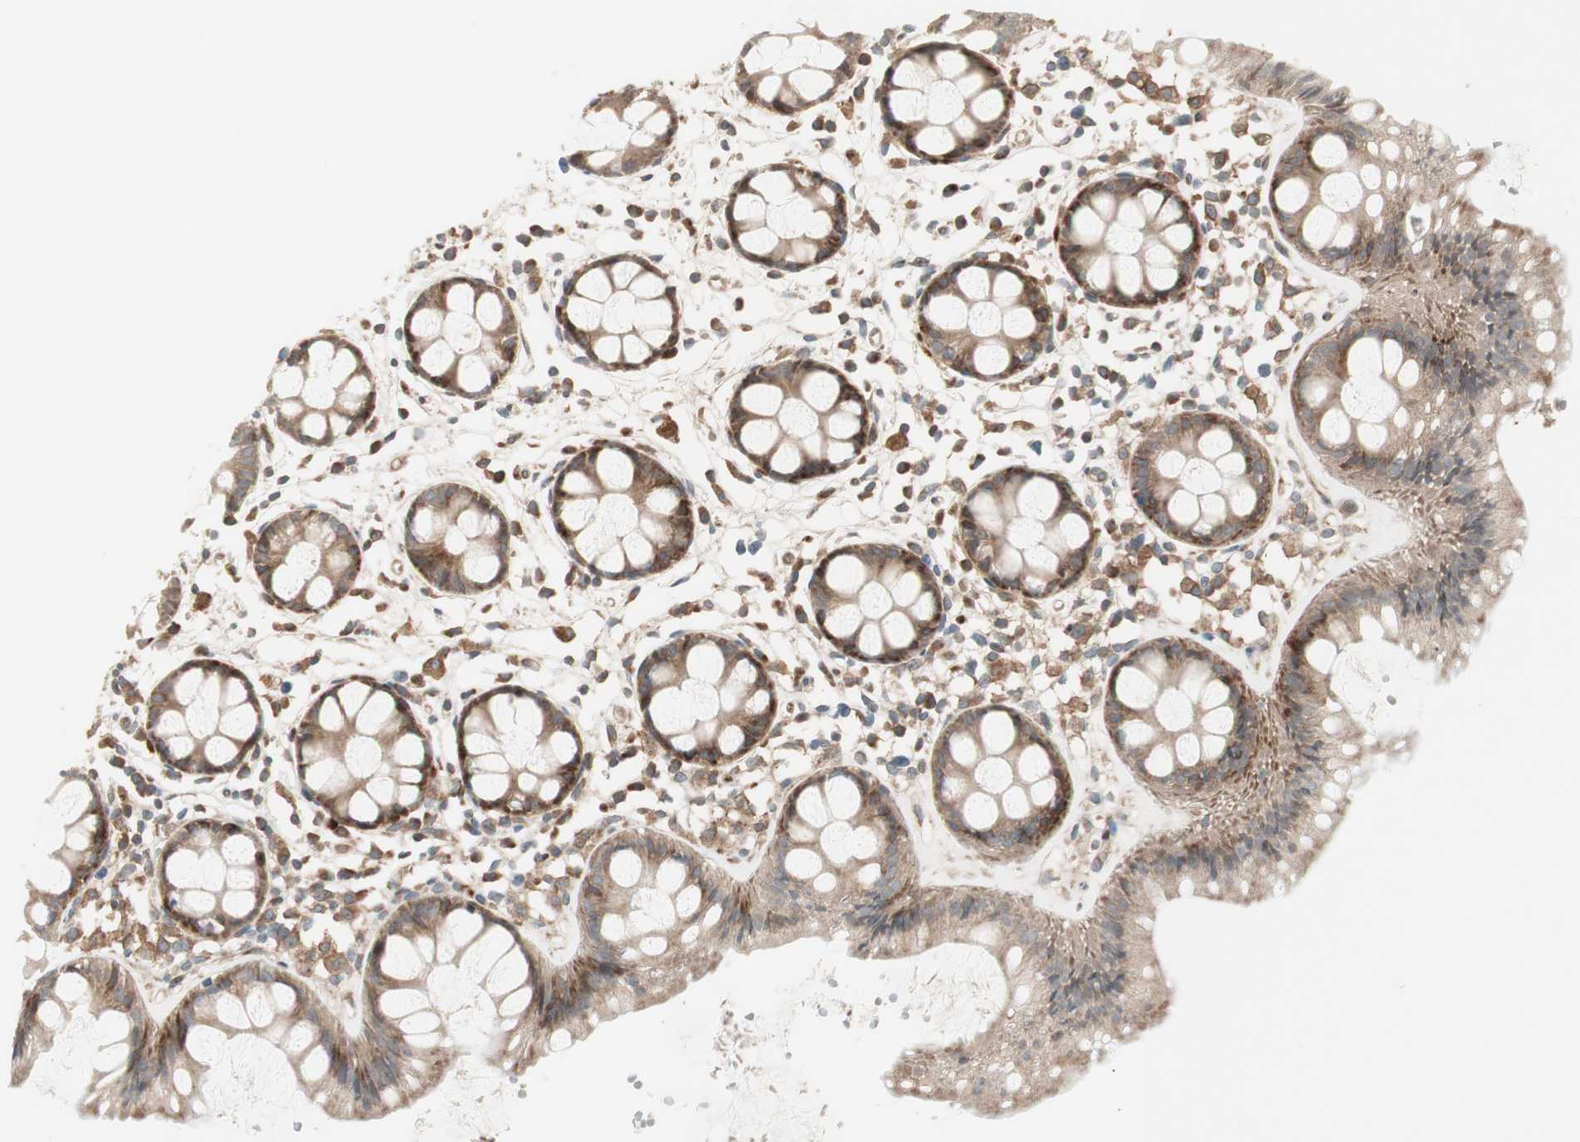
{"staining": {"intensity": "strong", "quantity": ">75%", "location": "cytoplasmic/membranous"}, "tissue": "rectum", "cell_type": "Glandular cells", "image_type": "normal", "snomed": [{"axis": "morphology", "description": "Normal tissue, NOS"}, {"axis": "topography", "description": "Rectum"}], "caption": "Immunohistochemical staining of normal rectum shows strong cytoplasmic/membranous protein staining in approximately >75% of glandular cells.", "gene": "PPP2R5E", "patient": {"sex": "female", "age": 66}}